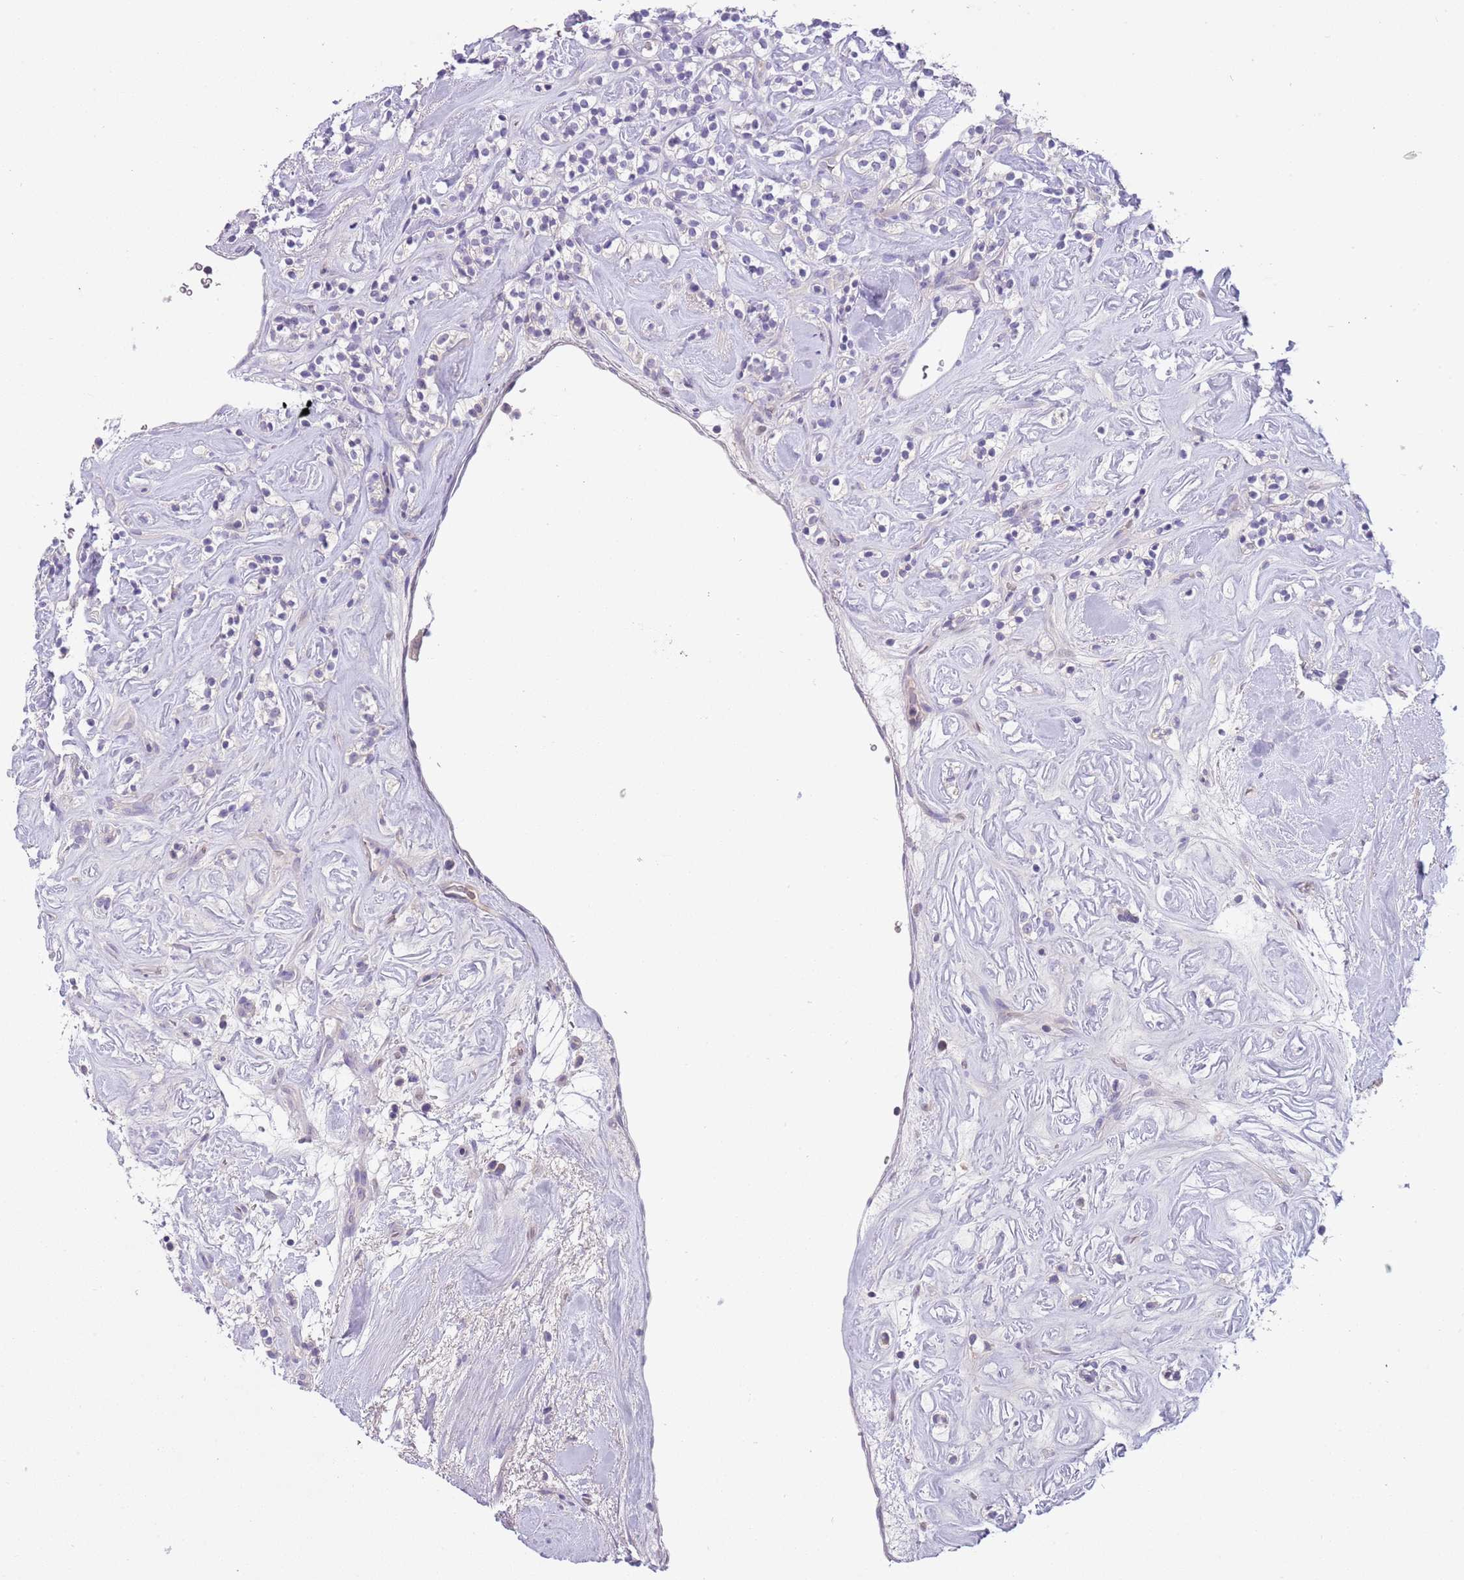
{"staining": {"intensity": "negative", "quantity": "none", "location": "none"}, "tissue": "renal cancer", "cell_type": "Tumor cells", "image_type": "cancer", "snomed": [{"axis": "morphology", "description": "Adenocarcinoma, NOS"}, {"axis": "topography", "description": "Kidney"}], "caption": "Tumor cells are negative for brown protein staining in renal cancer (adenocarcinoma). (Stains: DAB immunohistochemistry (IHC) with hematoxylin counter stain, Microscopy: brightfield microscopy at high magnification).", "gene": "CFAP73", "patient": {"sex": "male", "age": 77}}